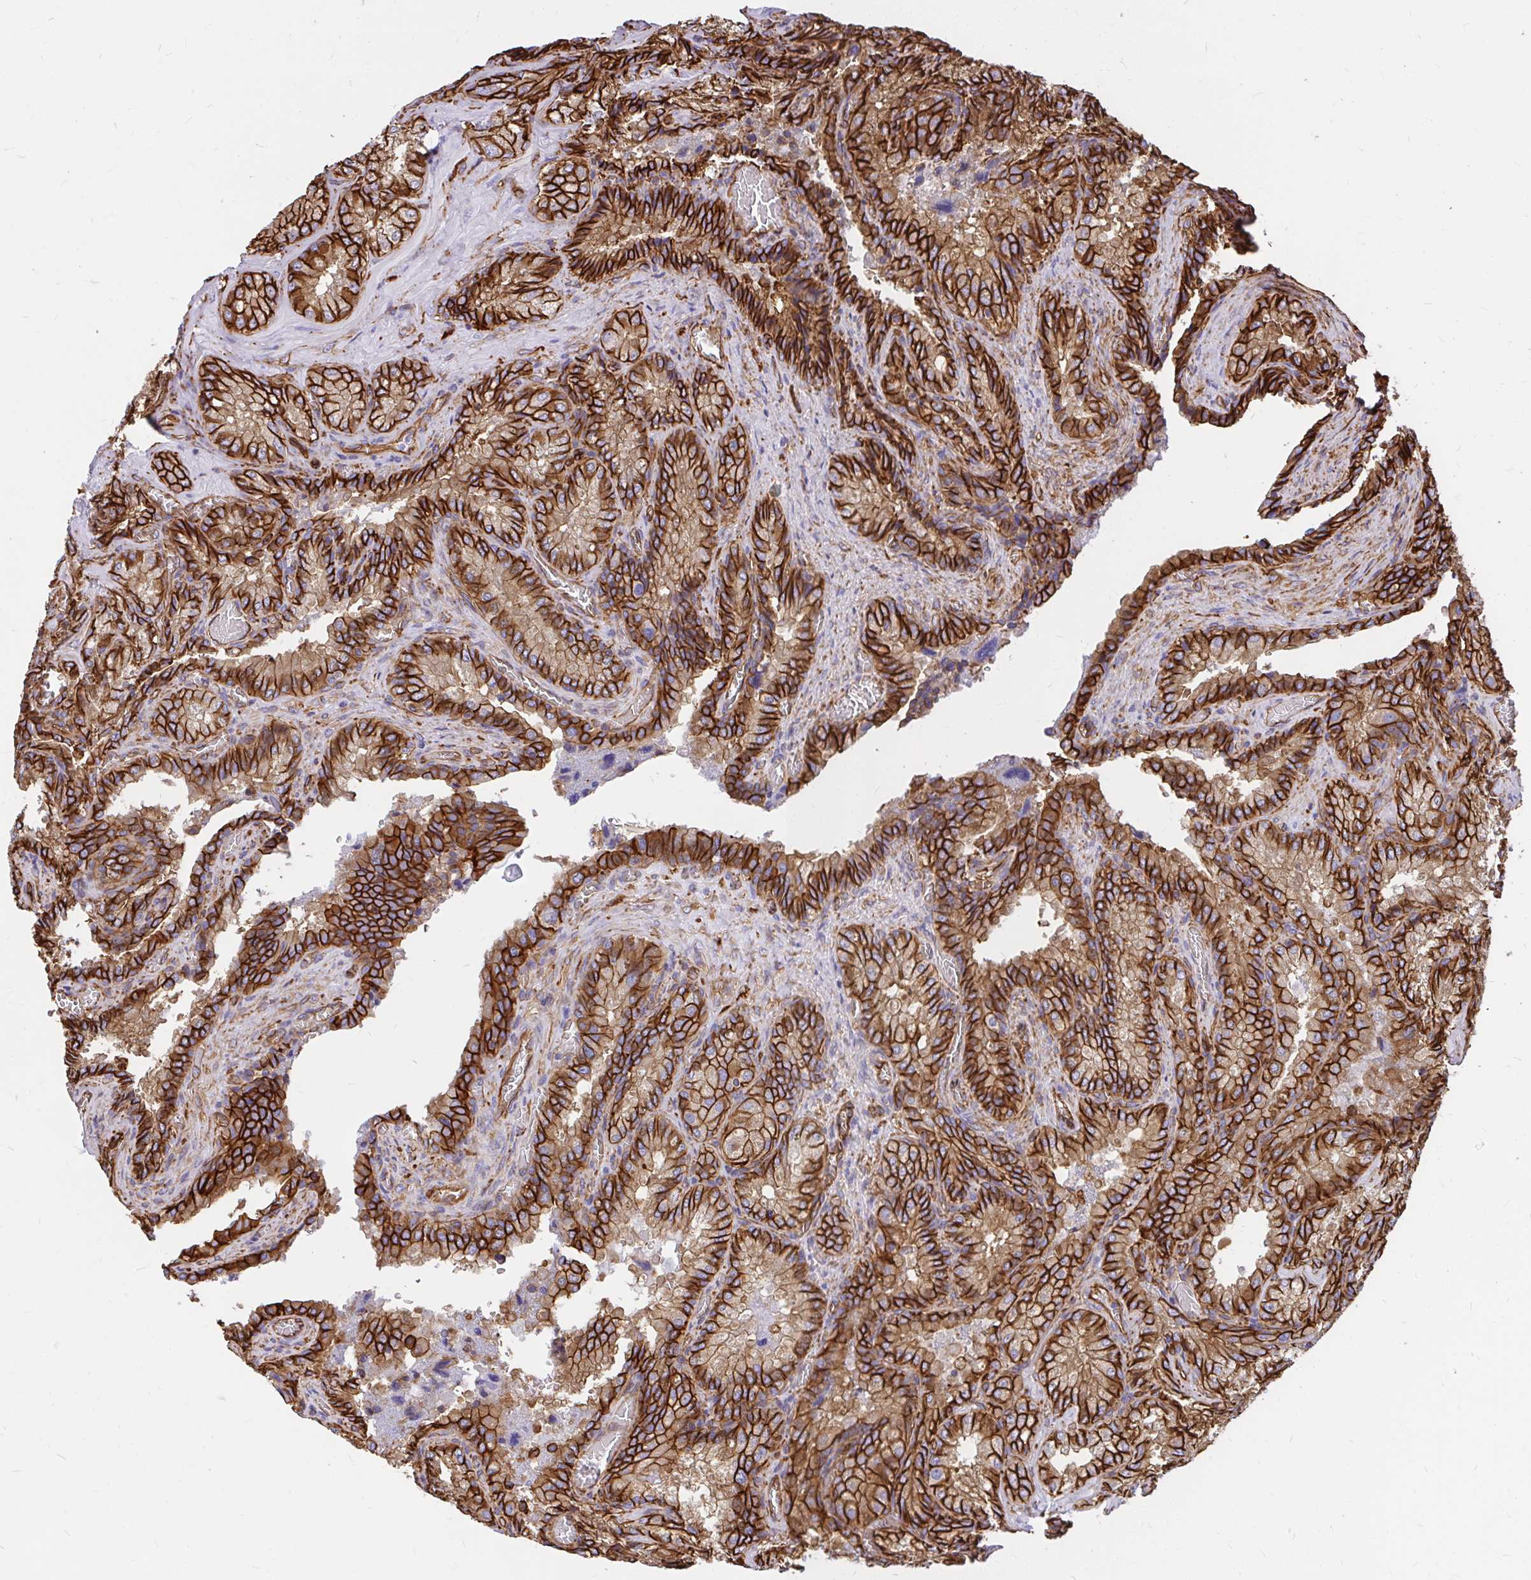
{"staining": {"intensity": "strong", "quantity": ">75%", "location": "cytoplasmic/membranous"}, "tissue": "seminal vesicle", "cell_type": "Glandular cells", "image_type": "normal", "snomed": [{"axis": "morphology", "description": "Normal tissue, NOS"}, {"axis": "topography", "description": "Seminal veicle"}], "caption": "Protein expression analysis of unremarkable seminal vesicle displays strong cytoplasmic/membranous staining in approximately >75% of glandular cells.", "gene": "MAP1LC3B2", "patient": {"sex": "male", "age": 47}}